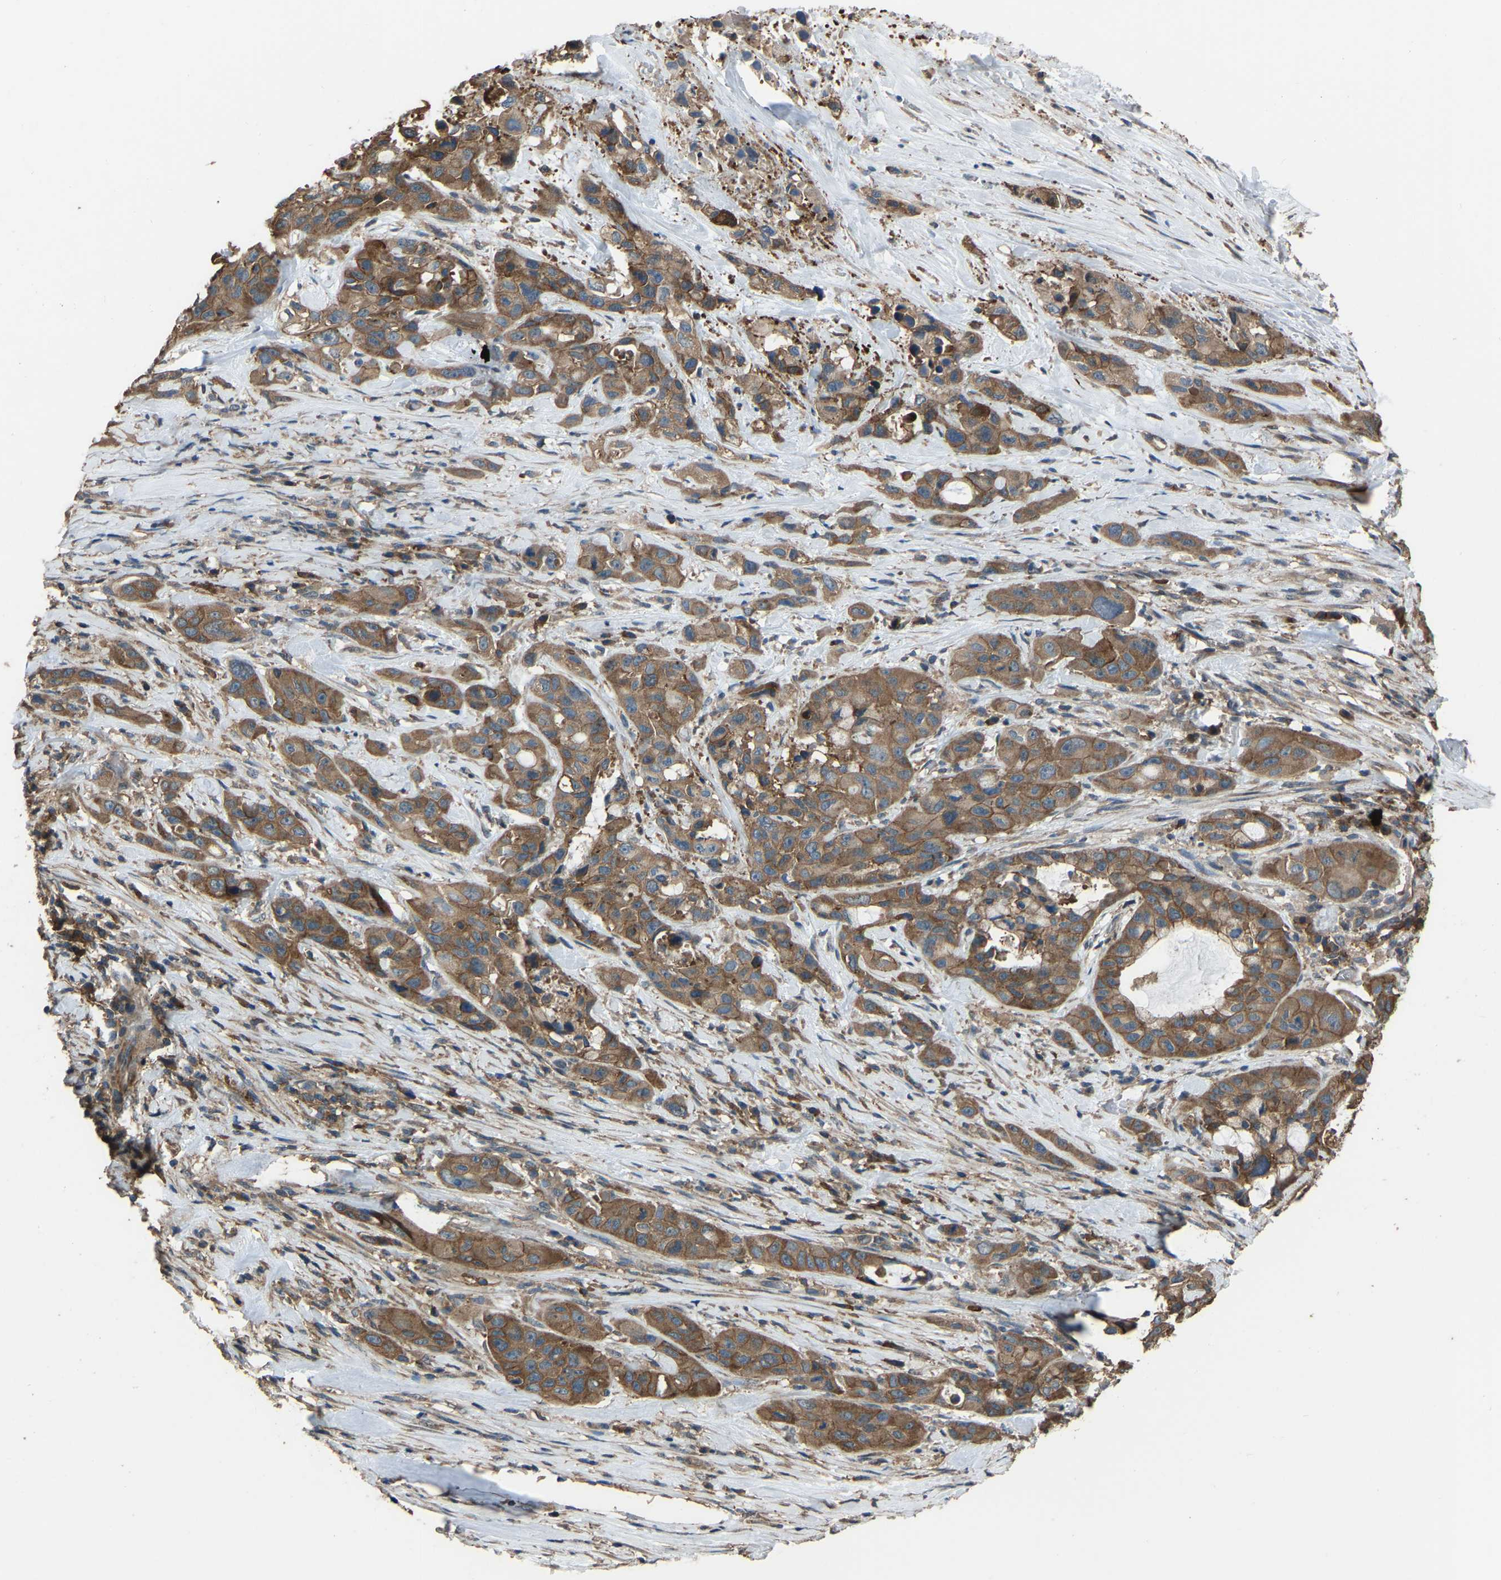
{"staining": {"intensity": "moderate", "quantity": ">75%", "location": "cytoplasmic/membranous"}, "tissue": "pancreatic cancer", "cell_type": "Tumor cells", "image_type": "cancer", "snomed": [{"axis": "morphology", "description": "Adenocarcinoma, NOS"}, {"axis": "topography", "description": "Pancreas"}], "caption": "Human adenocarcinoma (pancreatic) stained for a protein (brown) reveals moderate cytoplasmic/membranous positive staining in about >75% of tumor cells.", "gene": "SLC4A2", "patient": {"sex": "male", "age": 53}}